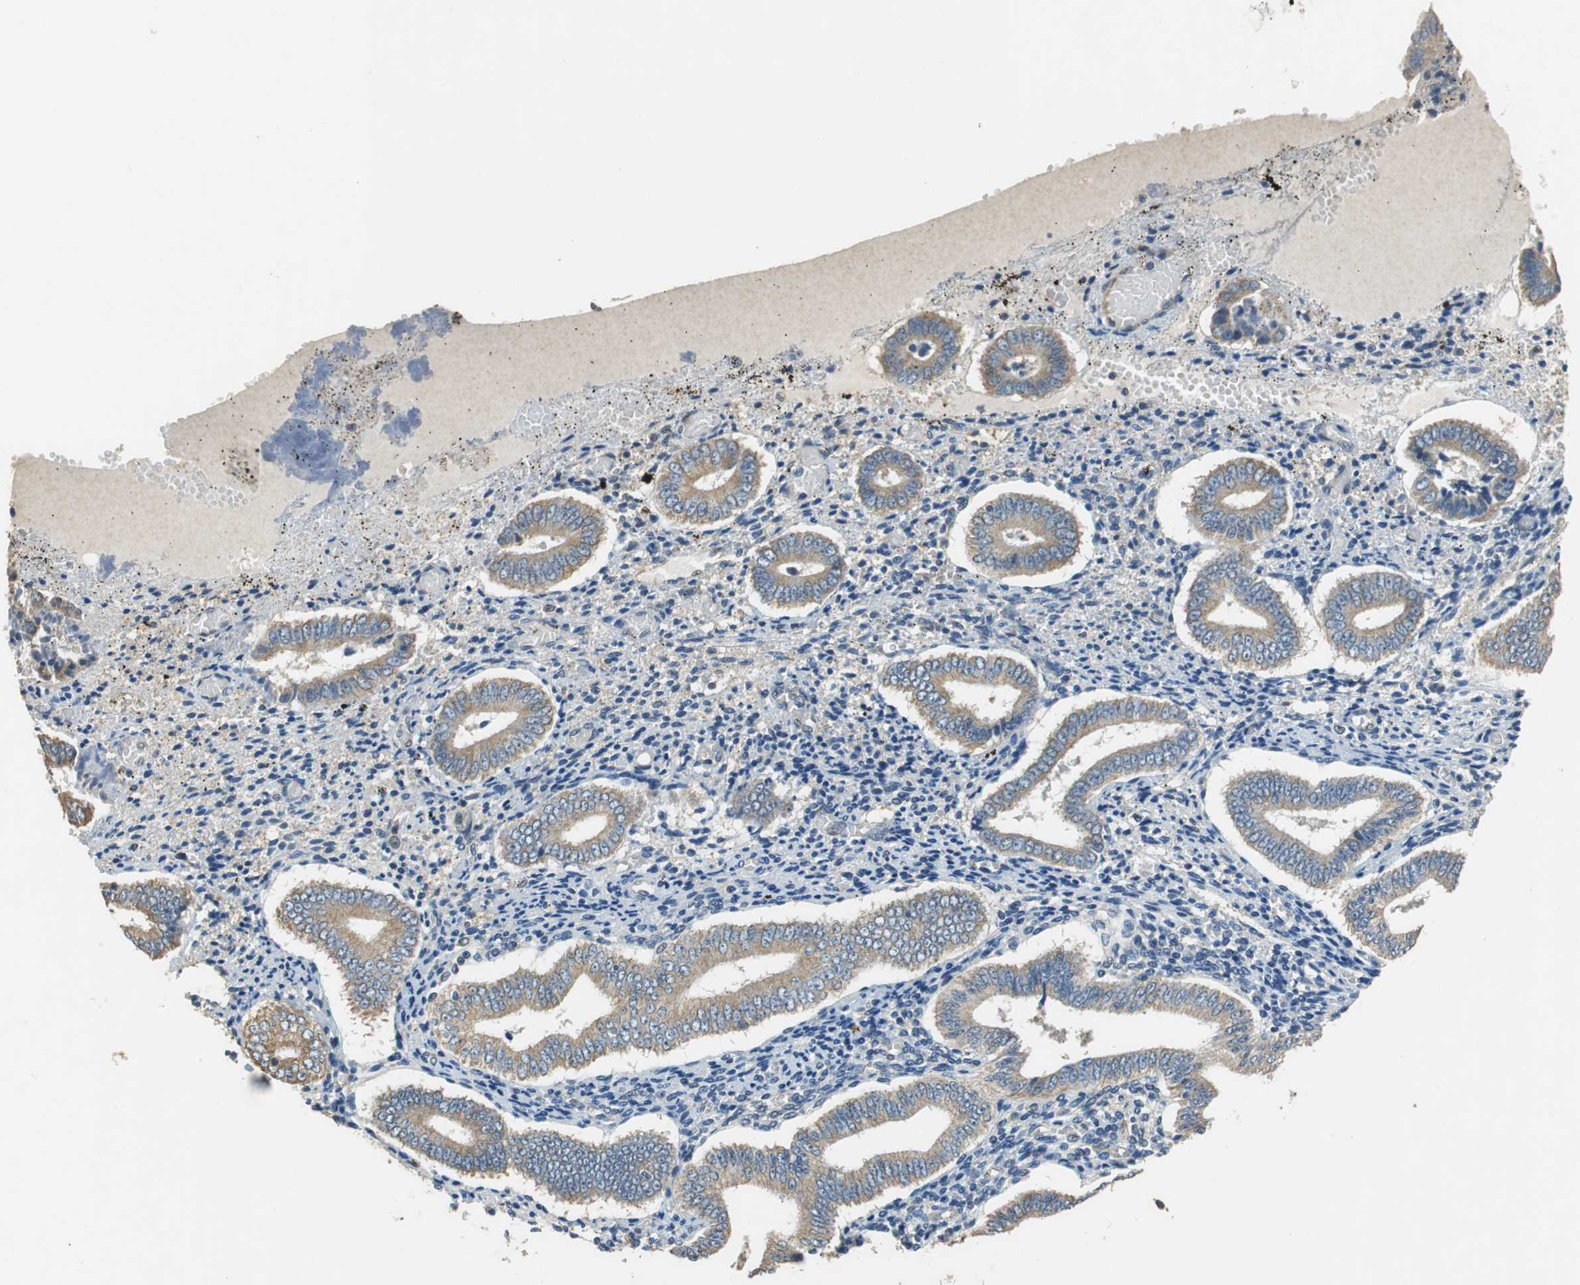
{"staining": {"intensity": "negative", "quantity": "none", "location": "none"}, "tissue": "endometrium", "cell_type": "Cells in endometrial stroma", "image_type": "normal", "snomed": [{"axis": "morphology", "description": "Normal tissue, NOS"}, {"axis": "topography", "description": "Endometrium"}], "caption": "An IHC micrograph of normal endometrium is shown. There is no staining in cells in endometrial stroma of endometrium. (Brightfield microscopy of DAB (3,3'-diaminobenzidine) immunohistochemistry (IHC) at high magnification).", "gene": "ALDH4A1", "patient": {"sex": "female", "age": 42}}